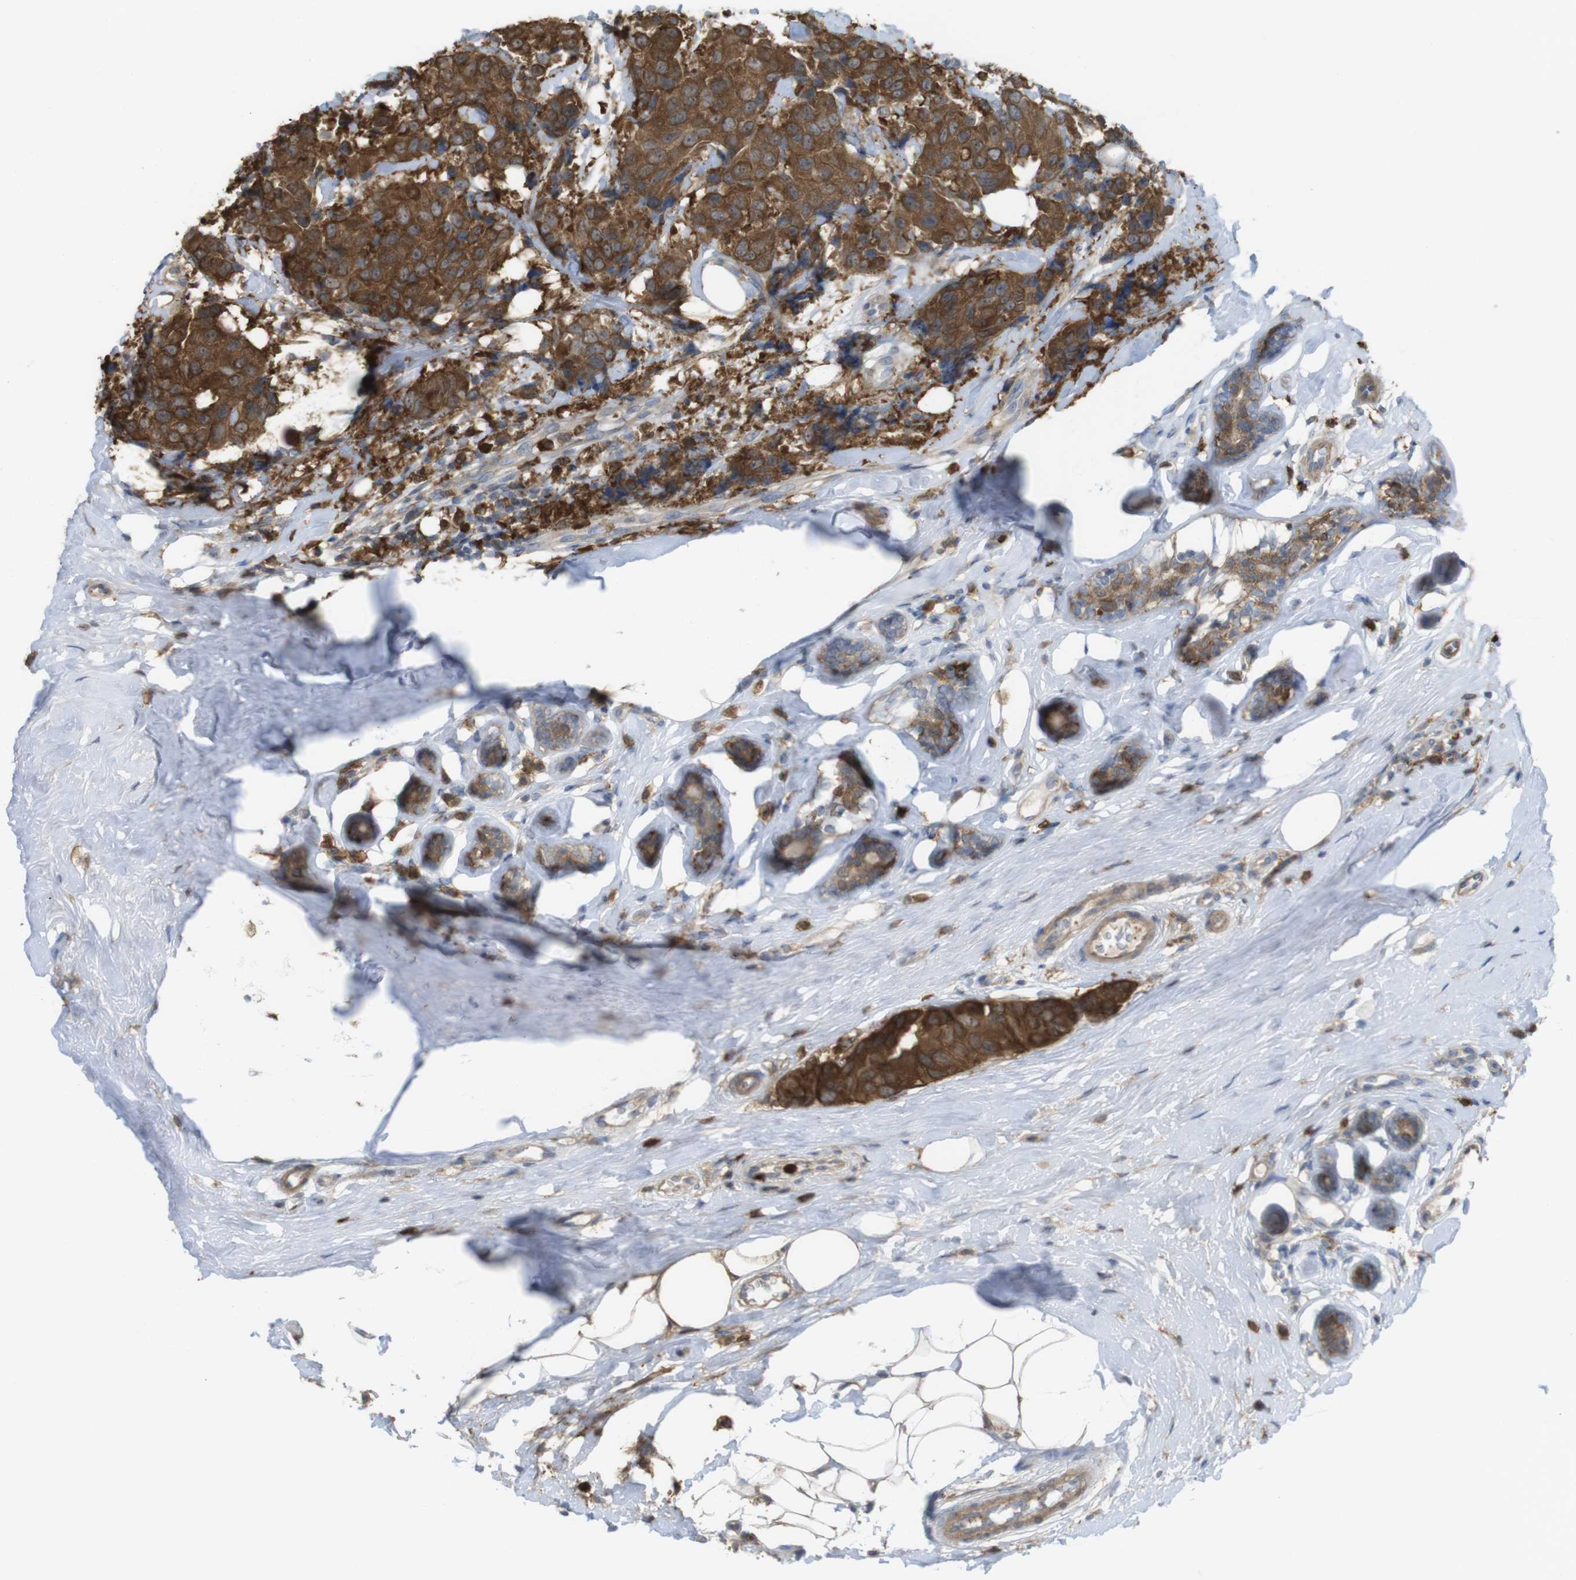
{"staining": {"intensity": "strong", "quantity": ">75%", "location": "cytoplasmic/membranous"}, "tissue": "breast cancer", "cell_type": "Tumor cells", "image_type": "cancer", "snomed": [{"axis": "morphology", "description": "Normal tissue, NOS"}, {"axis": "morphology", "description": "Duct carcinoma"}, {"axis": "topography", "description": "Breast"}], "caption": "An image of human breast cancer (invasive ductal carcinoma) stained for a protein shows strong cytoplasmic/membranous brown staining in tumor cells.", "gene": "PRKCD", "patient": {"sex": "female", "age": 39}}